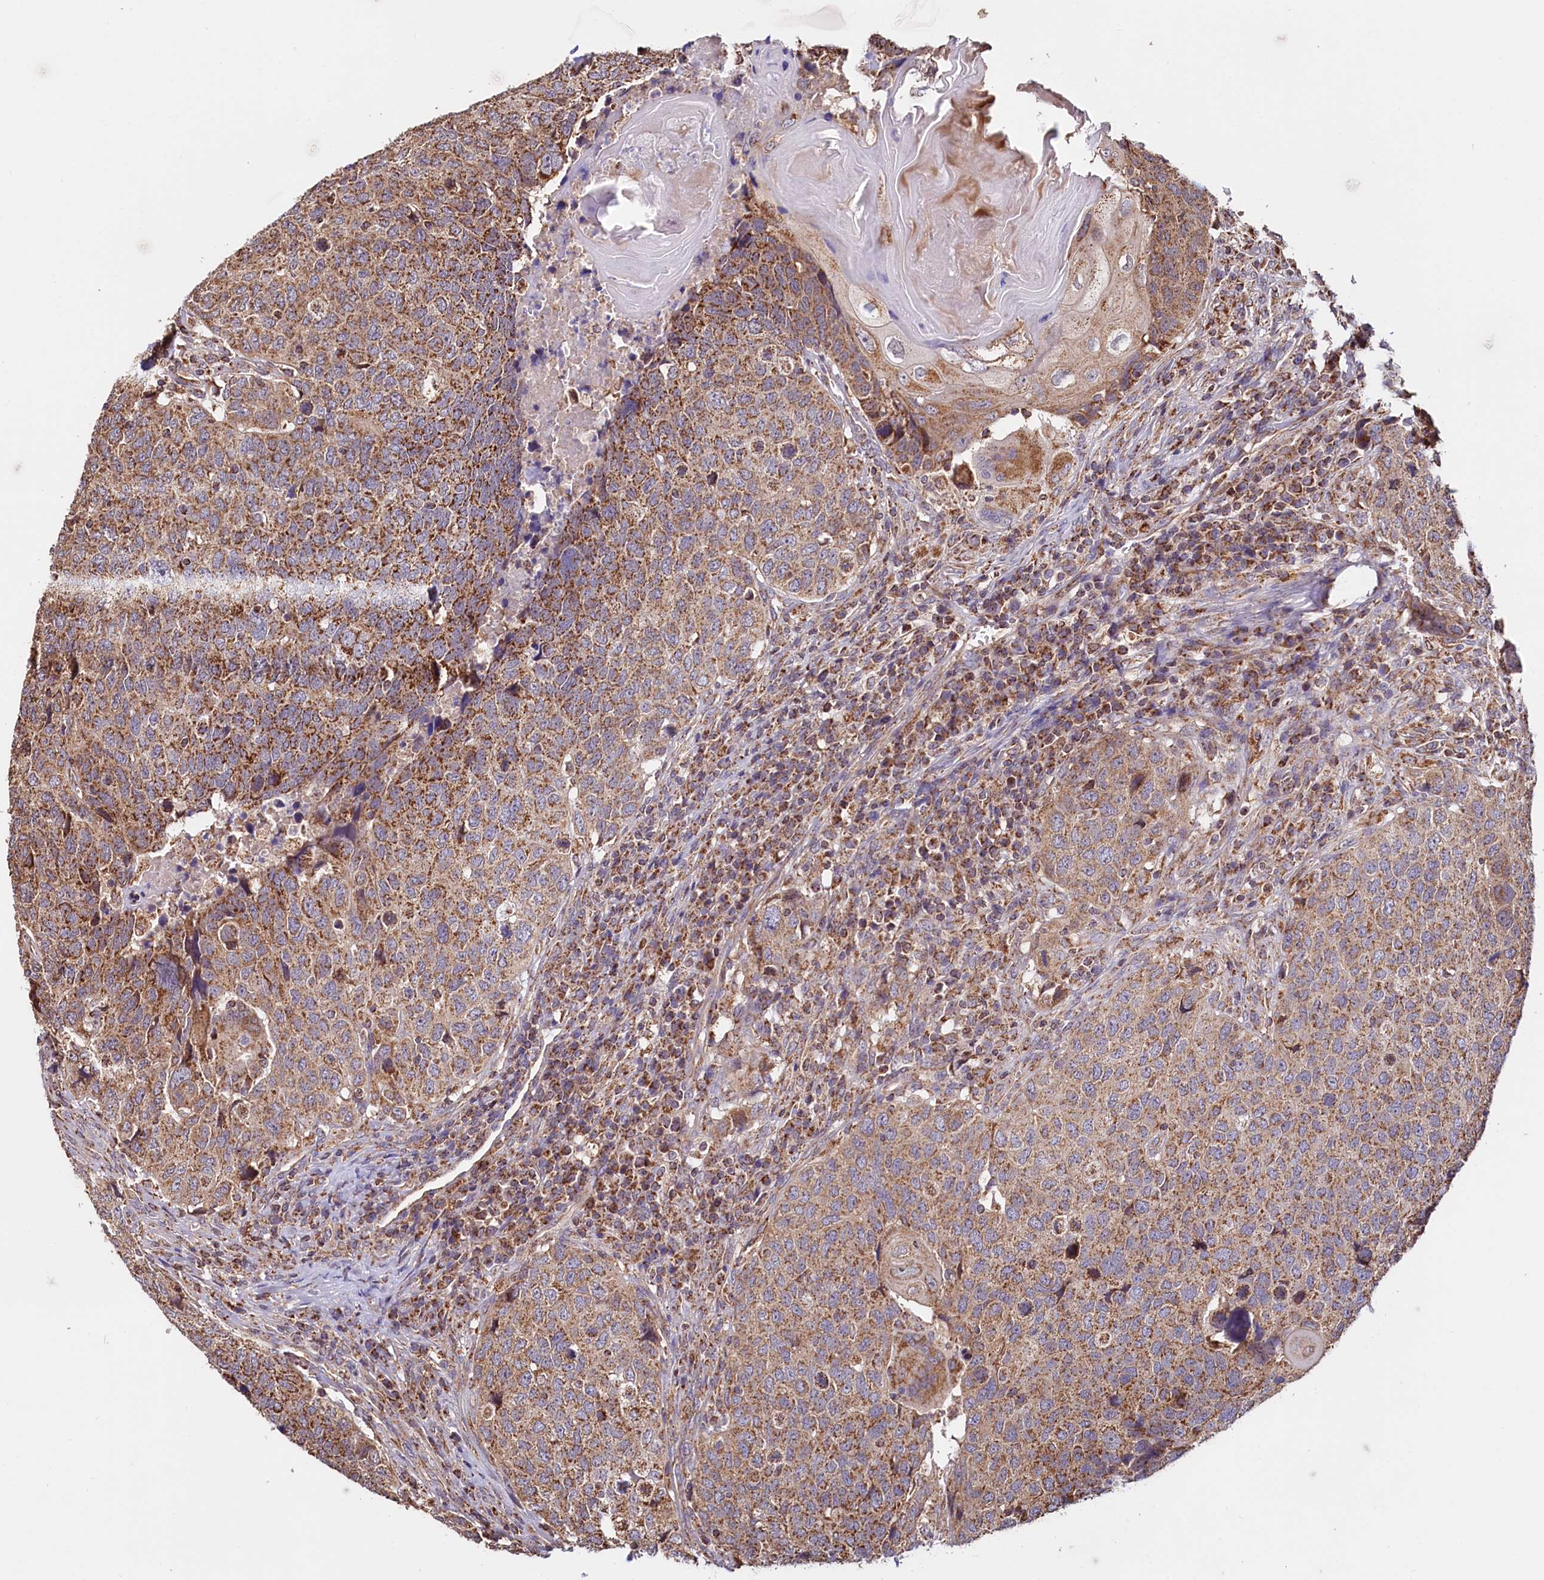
{"staining": {"intensity": "moderate", "quantity": ">75%", "location": "cytoplasmic/membranous"}, "tissue": "head and neck cancer", "cell_type": "Tumor cells", "image_type": "cancer", "snomed": [{"axis": "morphology", "description": "Squamous cell carcinoma, NOS"}, {"axis": "topography", "description": "Head-Neck"}], "caption": "The histopathology image demonstrates immunohistochemical staining of head and neck cancer. There is moderate cytoplasmic/membranous expression is appreciated in about >75% of tumor cells. (DAB = brown stain, brightfield microscopy at high magnification).", "gene": "NUDT15", "patient": {"sex": "male", "age": 66}}